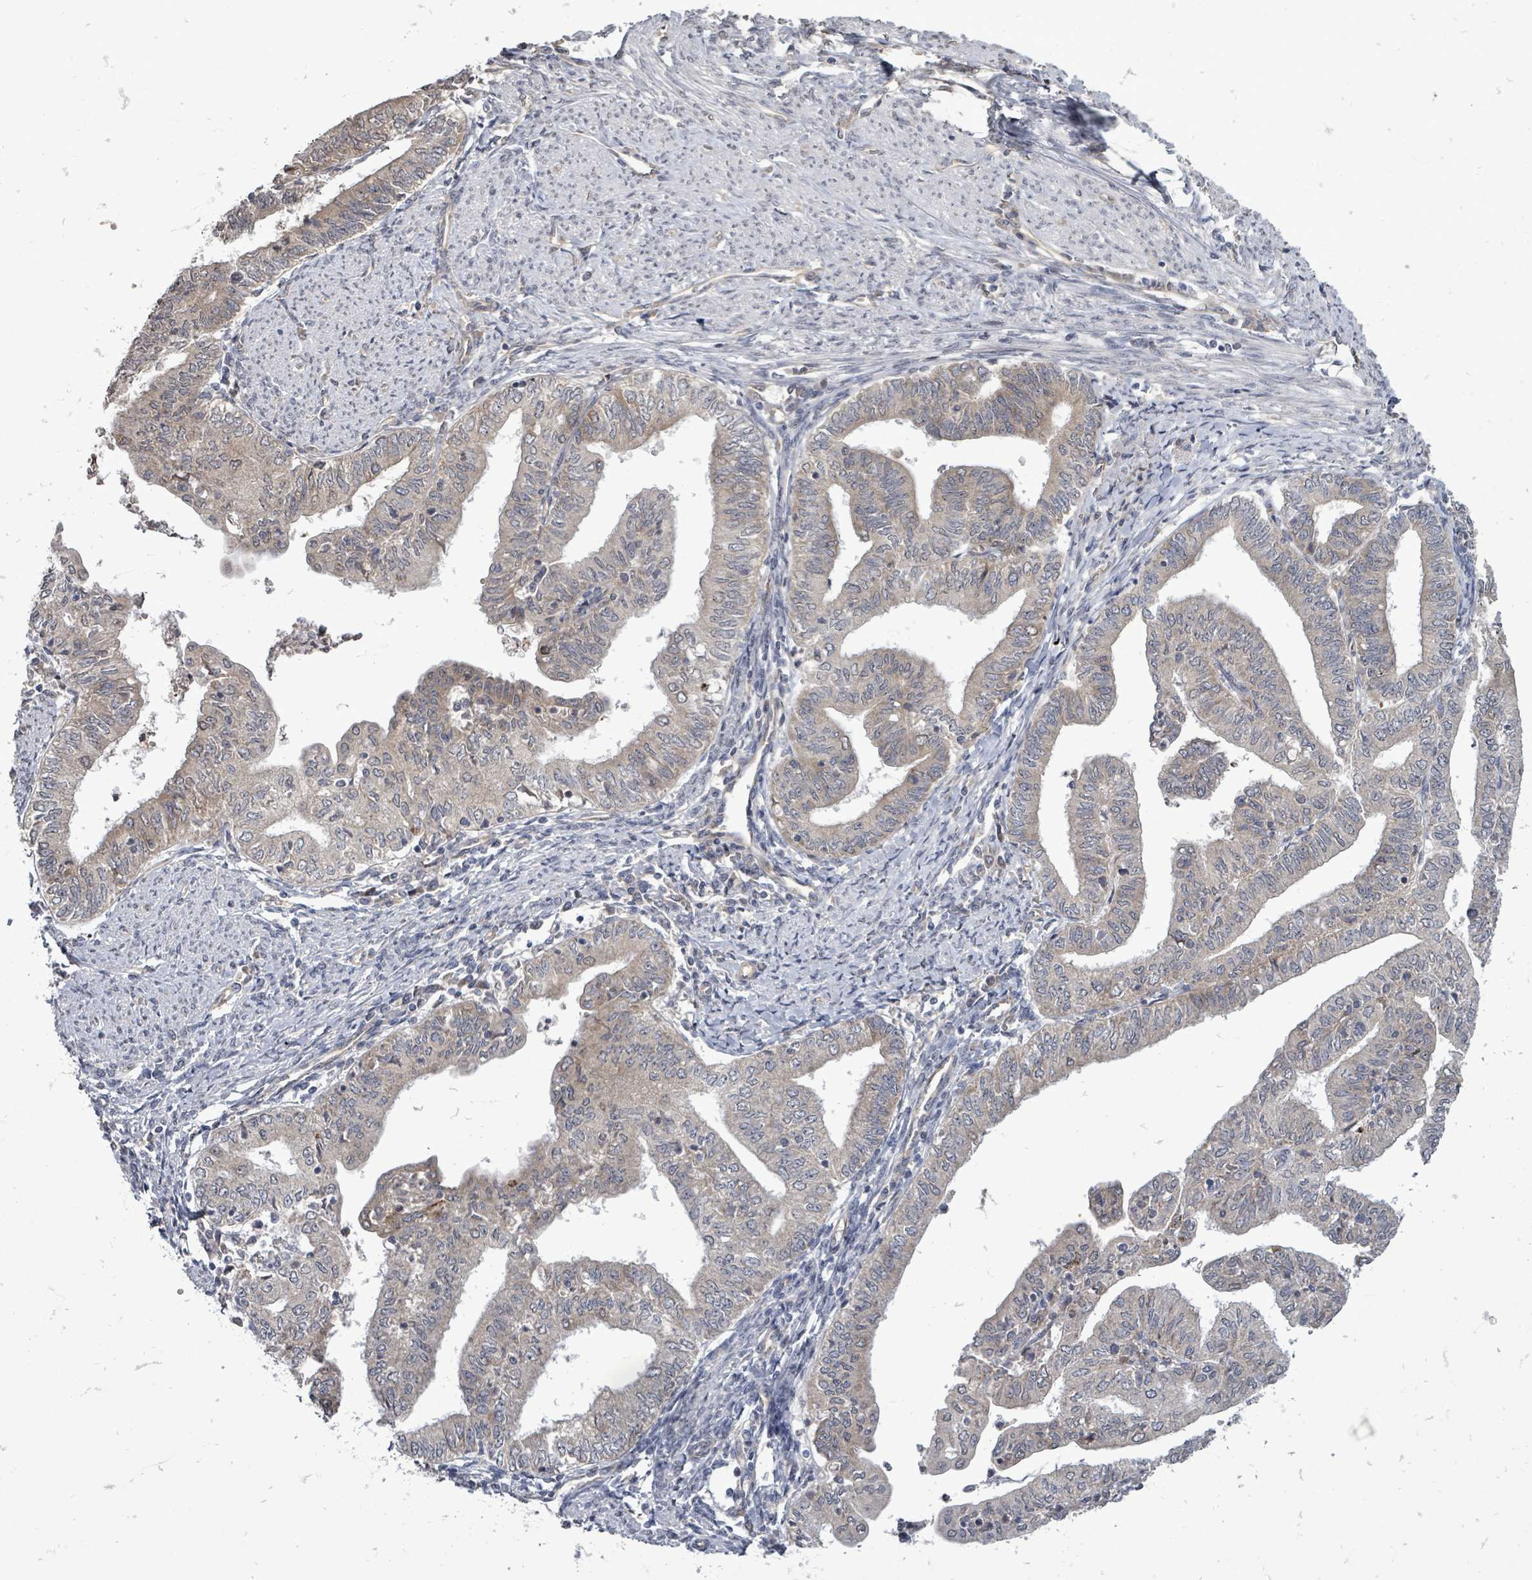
{"staining": {"intensity": "weak", "quantity": "25%-75%", "location": "cytoplasmic/membranous"}, "tissue": "endometrial cancer", "cell_type": "Tumor cells", "image_type": "cancer", "snomed": [{"axis": "morphology", "description": "Adenocarcinoma, NOS"}, {"axis": "topography", "description": "Endometrium"}], "caption": "Protein analysis of endometrial adenocarcinoma tissue reveals weak cytoplasmic/membranous positivity in approximately 25%-75% of tumor cells. (brown staining indicates protein expression, while blue staining denotes nuclei).", "gene": "RALGAPB", "patient": {"sex": "female", "age": 66}}